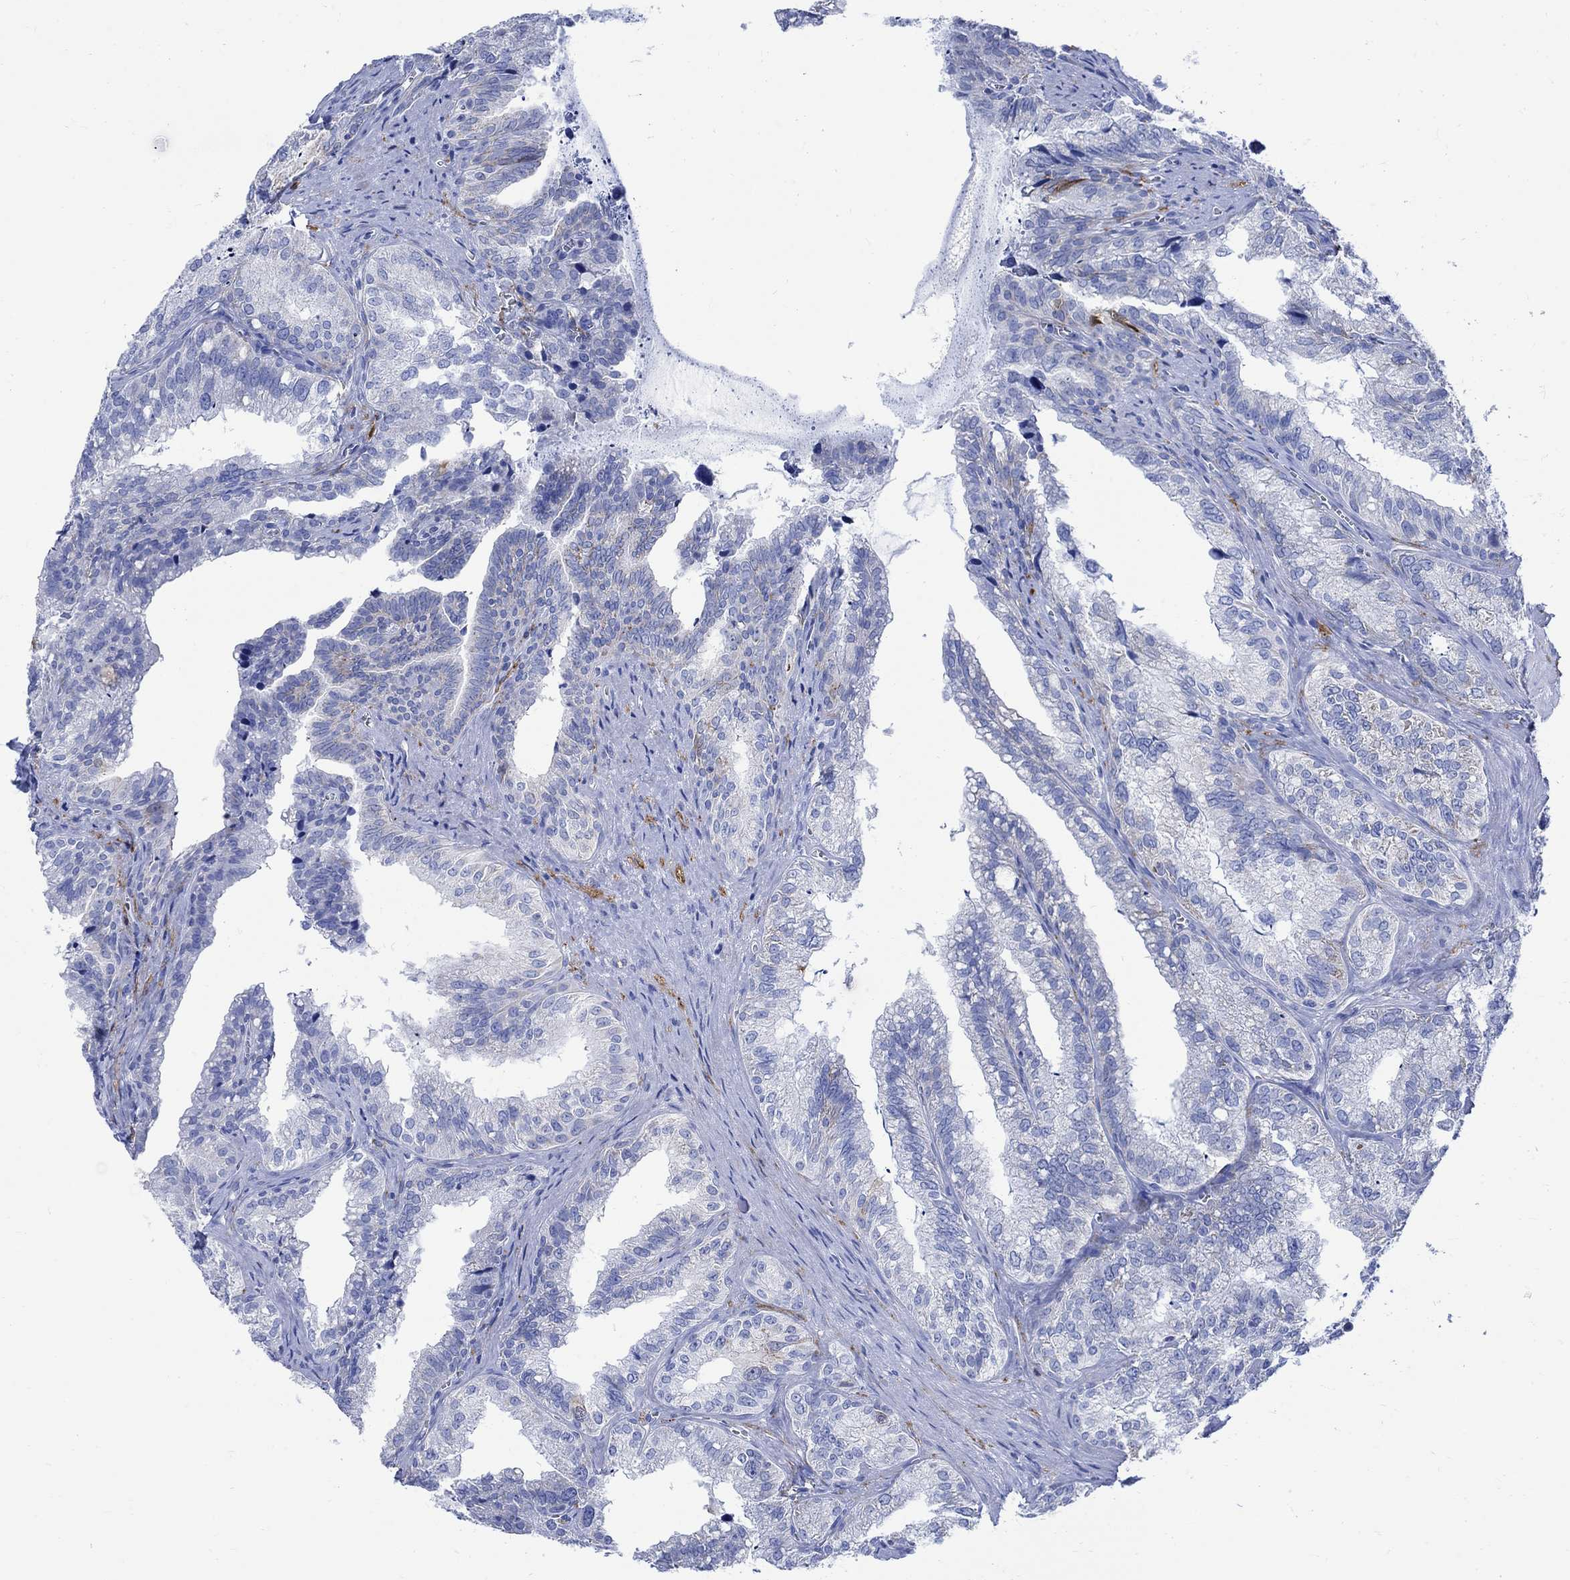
{"staining": {"intensity": "negative", "quantity": "none", "location": "none"}, "tissue": "seminal vesicle", "cell_type": "Glandular cells", "image_type": "normal", "snomed": [{"axis": "morphology", "description": "Normal tissue, NOS"}, {"axis": "topography", "description": "Seminal veicle"}], "caption": "Glandular cells show no significant positivity in normal seminal vesicle.", "gene": "CPLX1", "patient": {"sex": "male", "age": 57}}